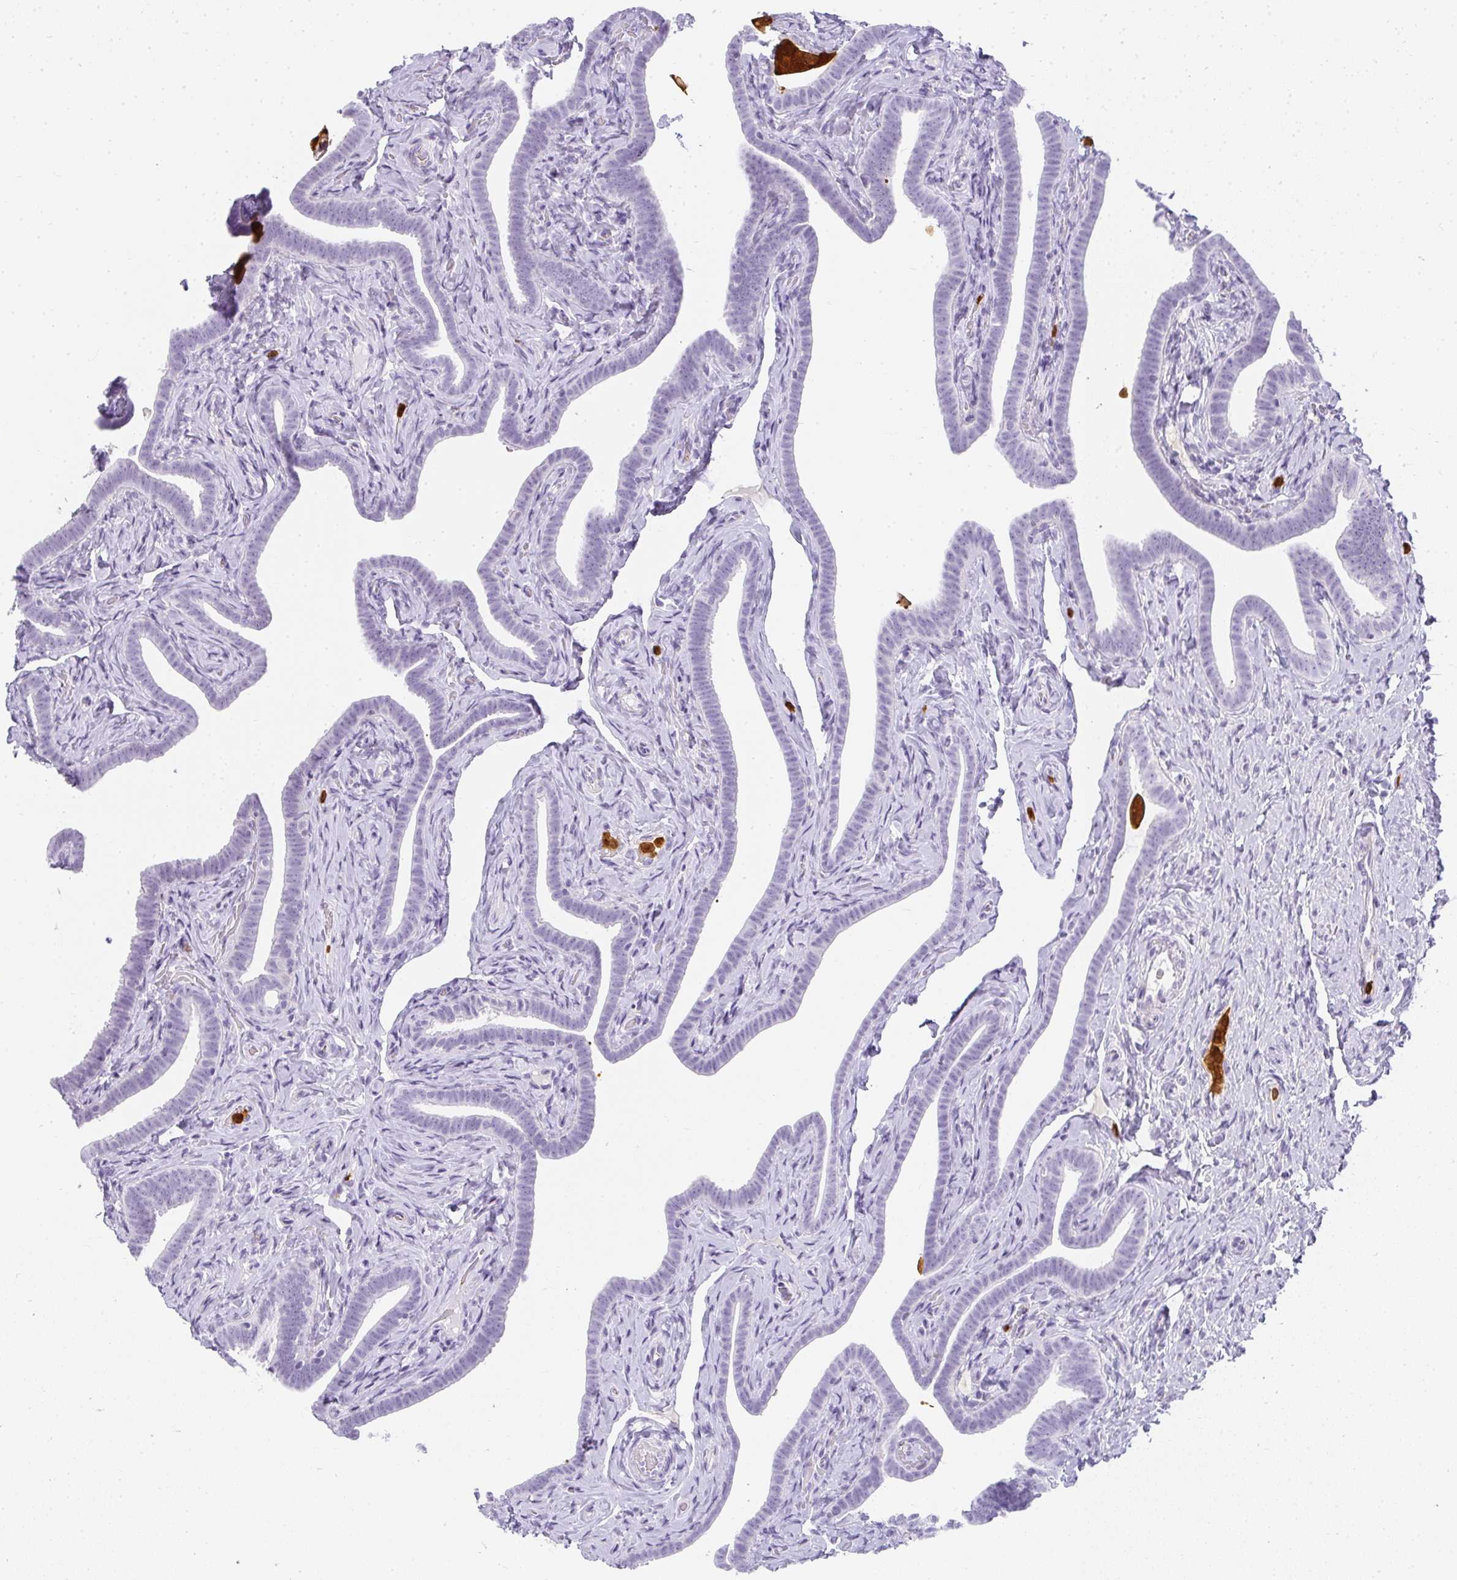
{"staining": {"intensity": "negative", "quantity": "none", "location": "none"}, "tissue": "fallopian tube", "cell_type": "Glandular cells", "image_type": "normal", "snomed": [{"axis": "morphology", "description": "Normal tissue, NOS"}, {"axis": "topography", "description": "Fallopian tube"}], "caption": "The micrograph reveals no significant expression in glandular cells of fallopian tube. Nuclei are stained in blue.", "gene": "HK3", "patient": {"sex": "female", "age": 69}}